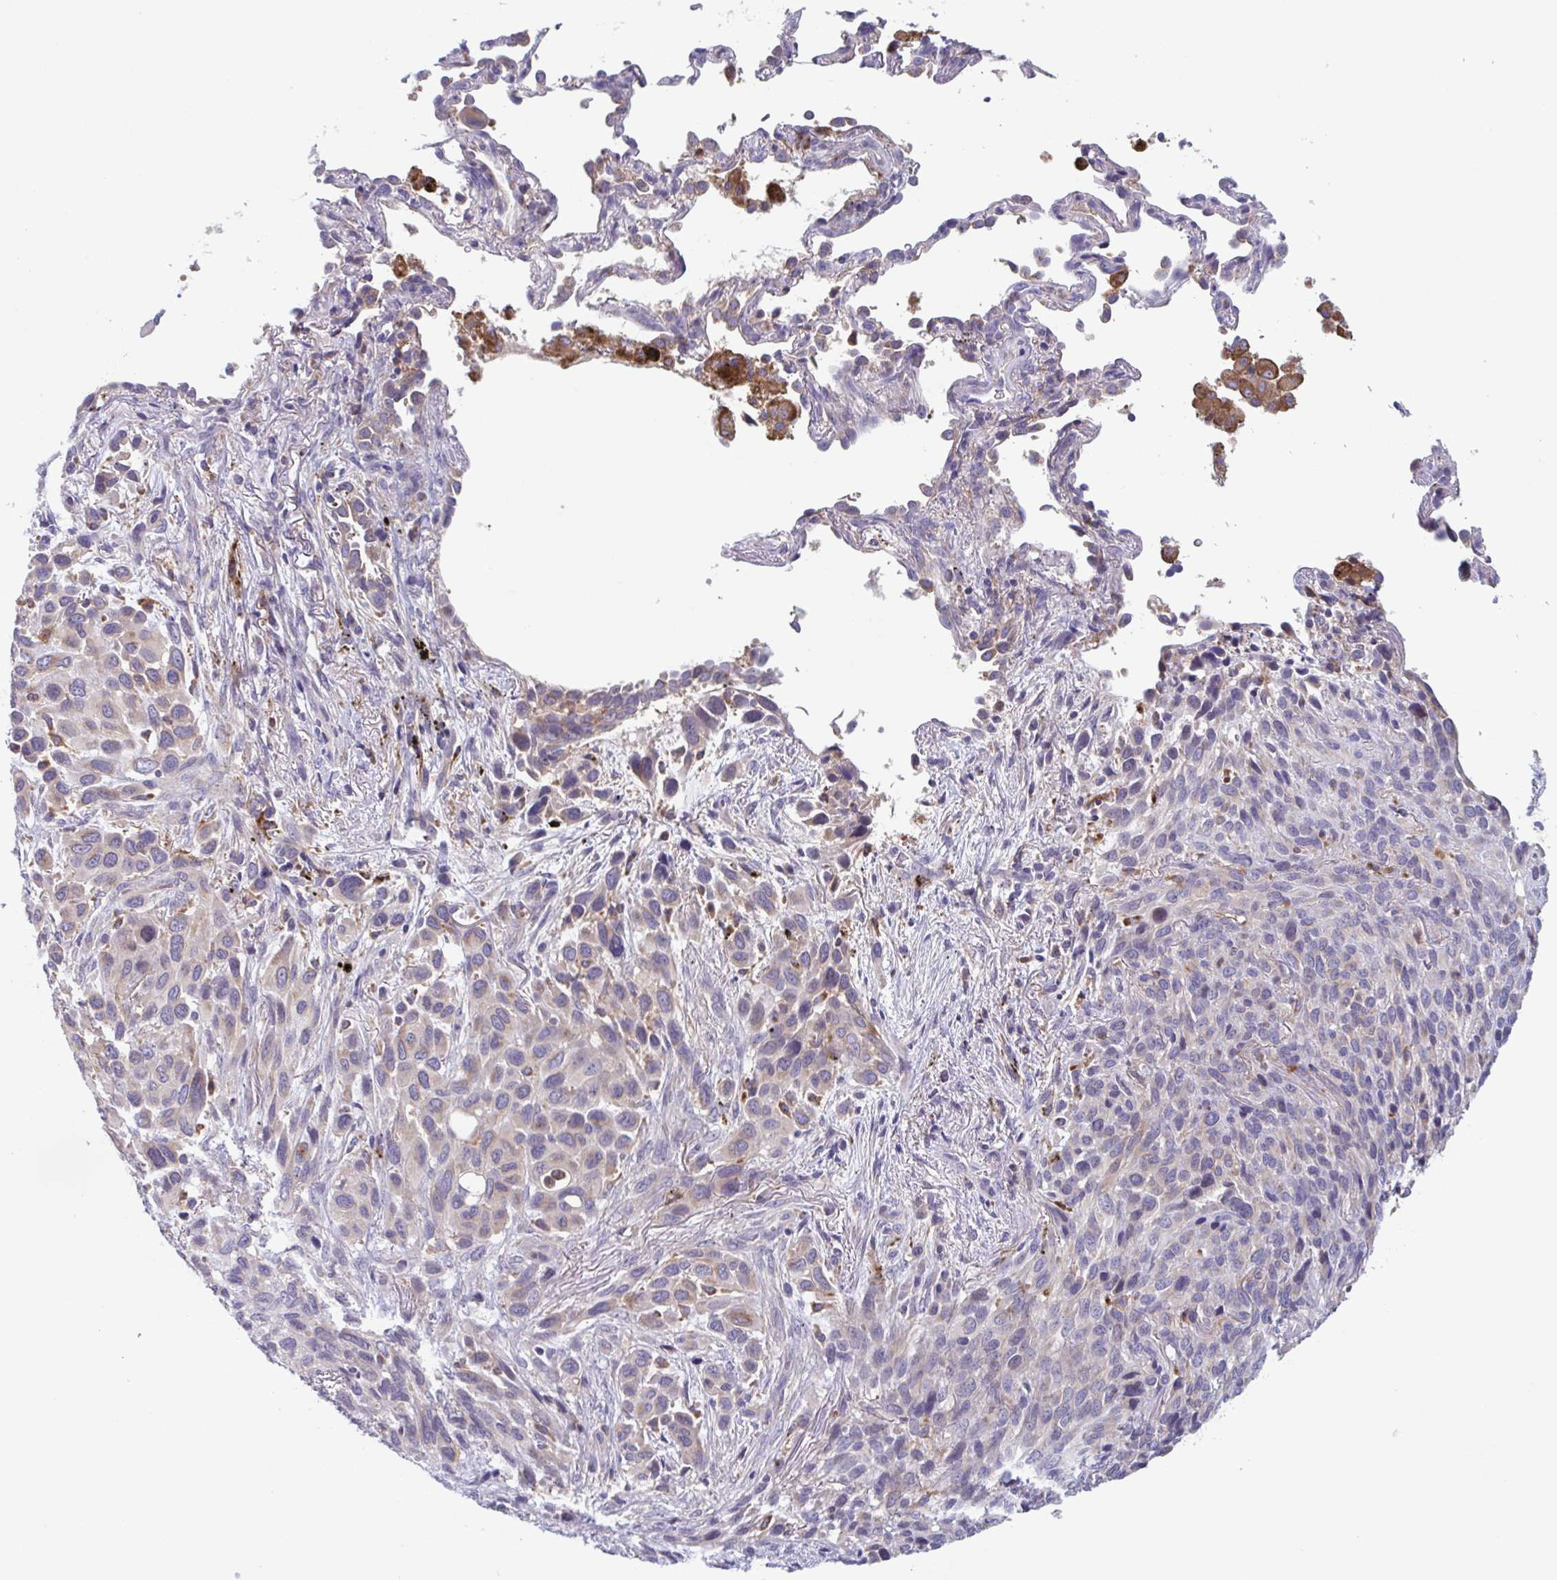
{"staining": {"intensity": "weak", "quantity": "<25%", "location": "cytoplasmic/membranous"}, "tissue": "melanoma", "cell_type": "Tumor cells", "image_type": "cancer", "snomed": [{"axis": "morphology", "description": "Malignant melanoma, Metastatic site"}, {"axis": "topography", "description": "Lung"}], "caption": "Histopathology image shows no protein staining in tumor cells of melanoma tissue. (Immunohistochemistry, brightfield microscopy, high magnification).", "gene": "NIPSNAP1", "patient": {"sex": "male", "age": 48}}